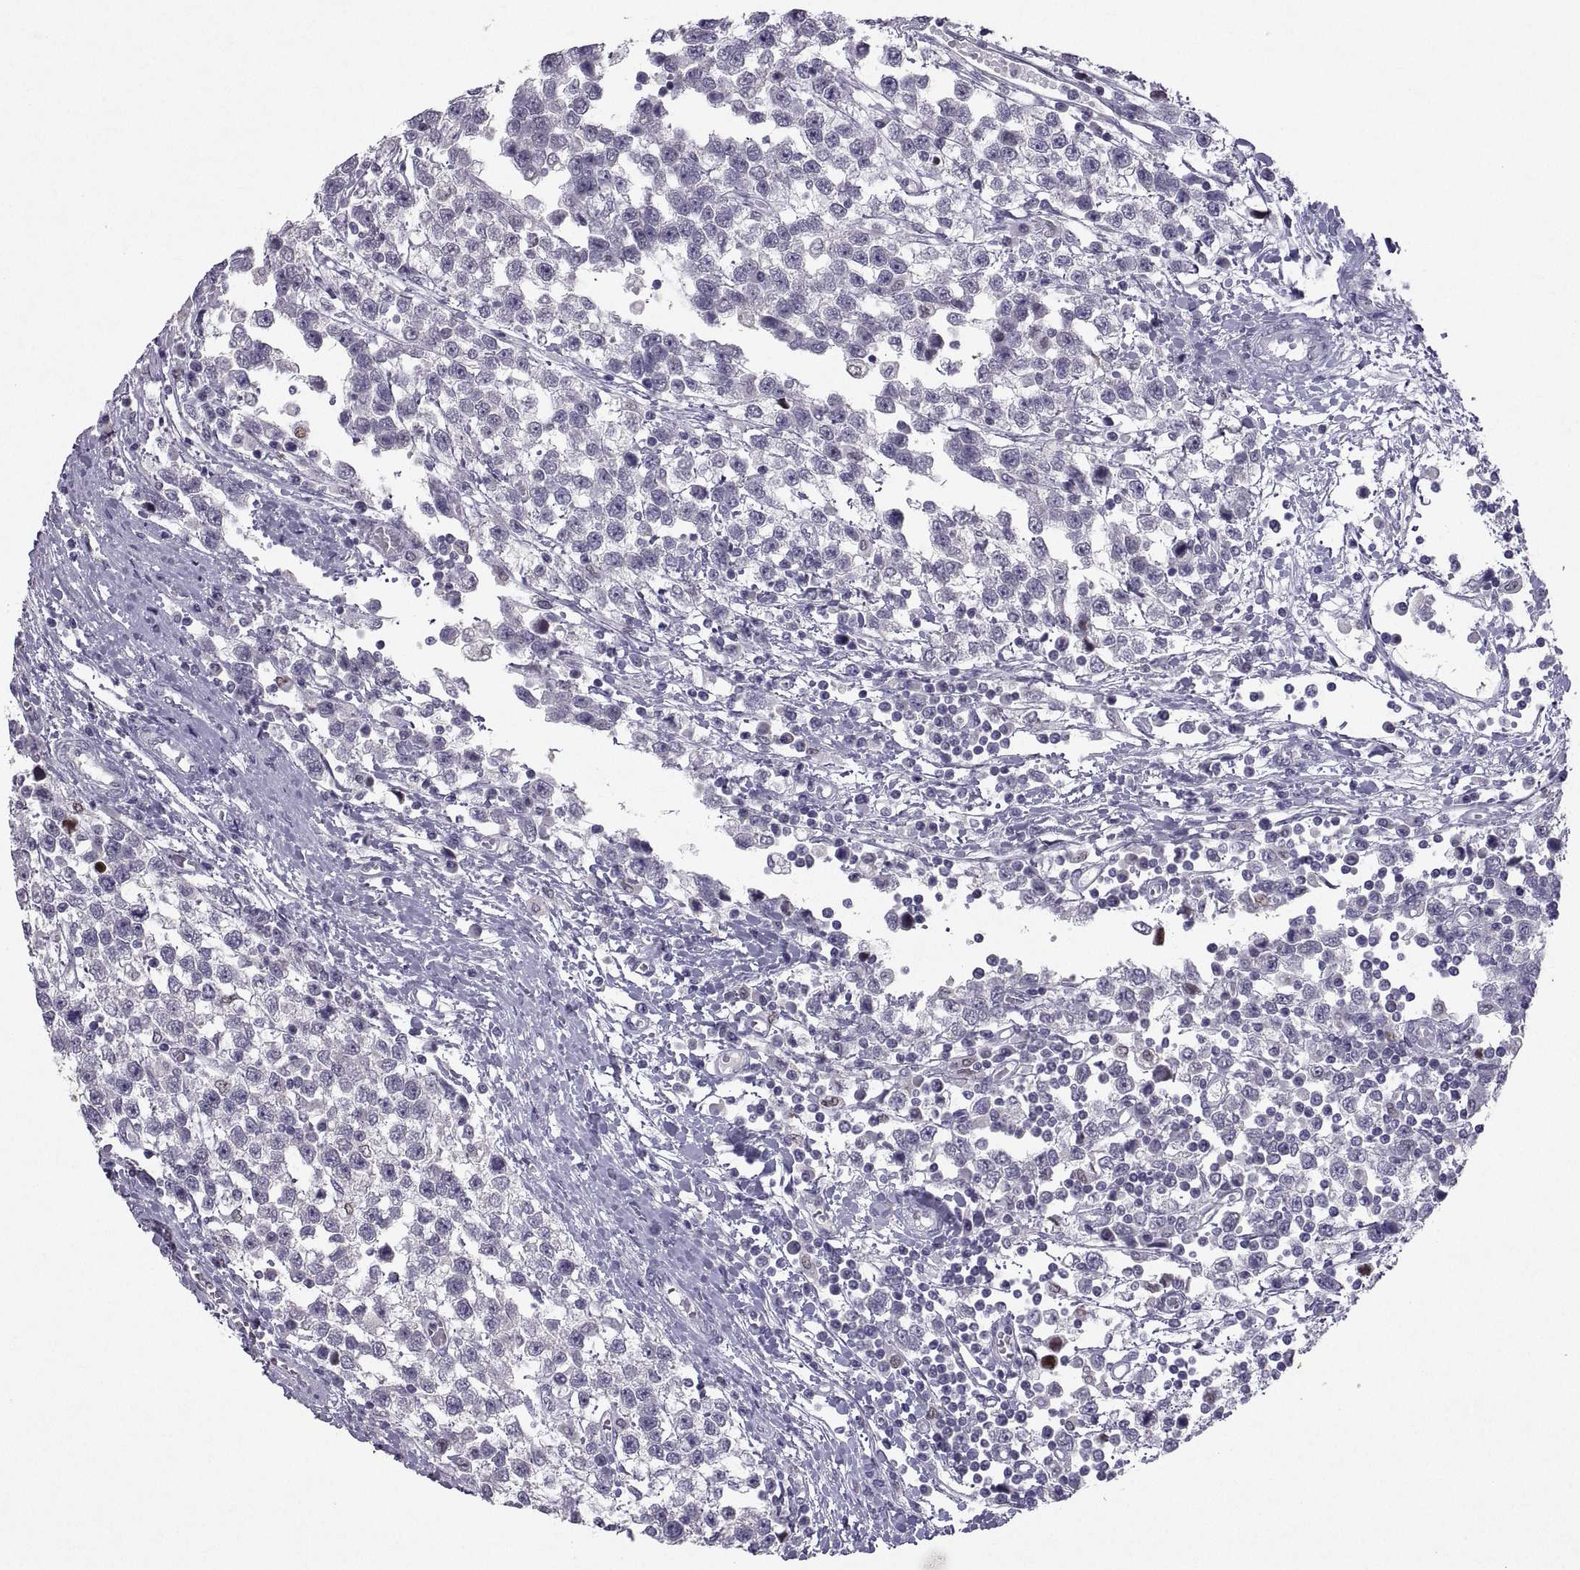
{"staining": {"intensity": "moderate", "quantity": "<25%", "location": "nuclear"}, "tissue": "testis cancer", "cell_type": "Tumor cells", "image_type": "cancer", "snomed": [{"axis": "morphology", "description": "Seminoma, NOS"}, {"axis": "topography", "description": "Testis"}], "caption": "This is an image of IHC staining of testis cancer (seminoma), which shows moderate expression in the nuclear of tumor cells.", "gene": "SOX21", "patient": {"sex": "male", "age": 34}}